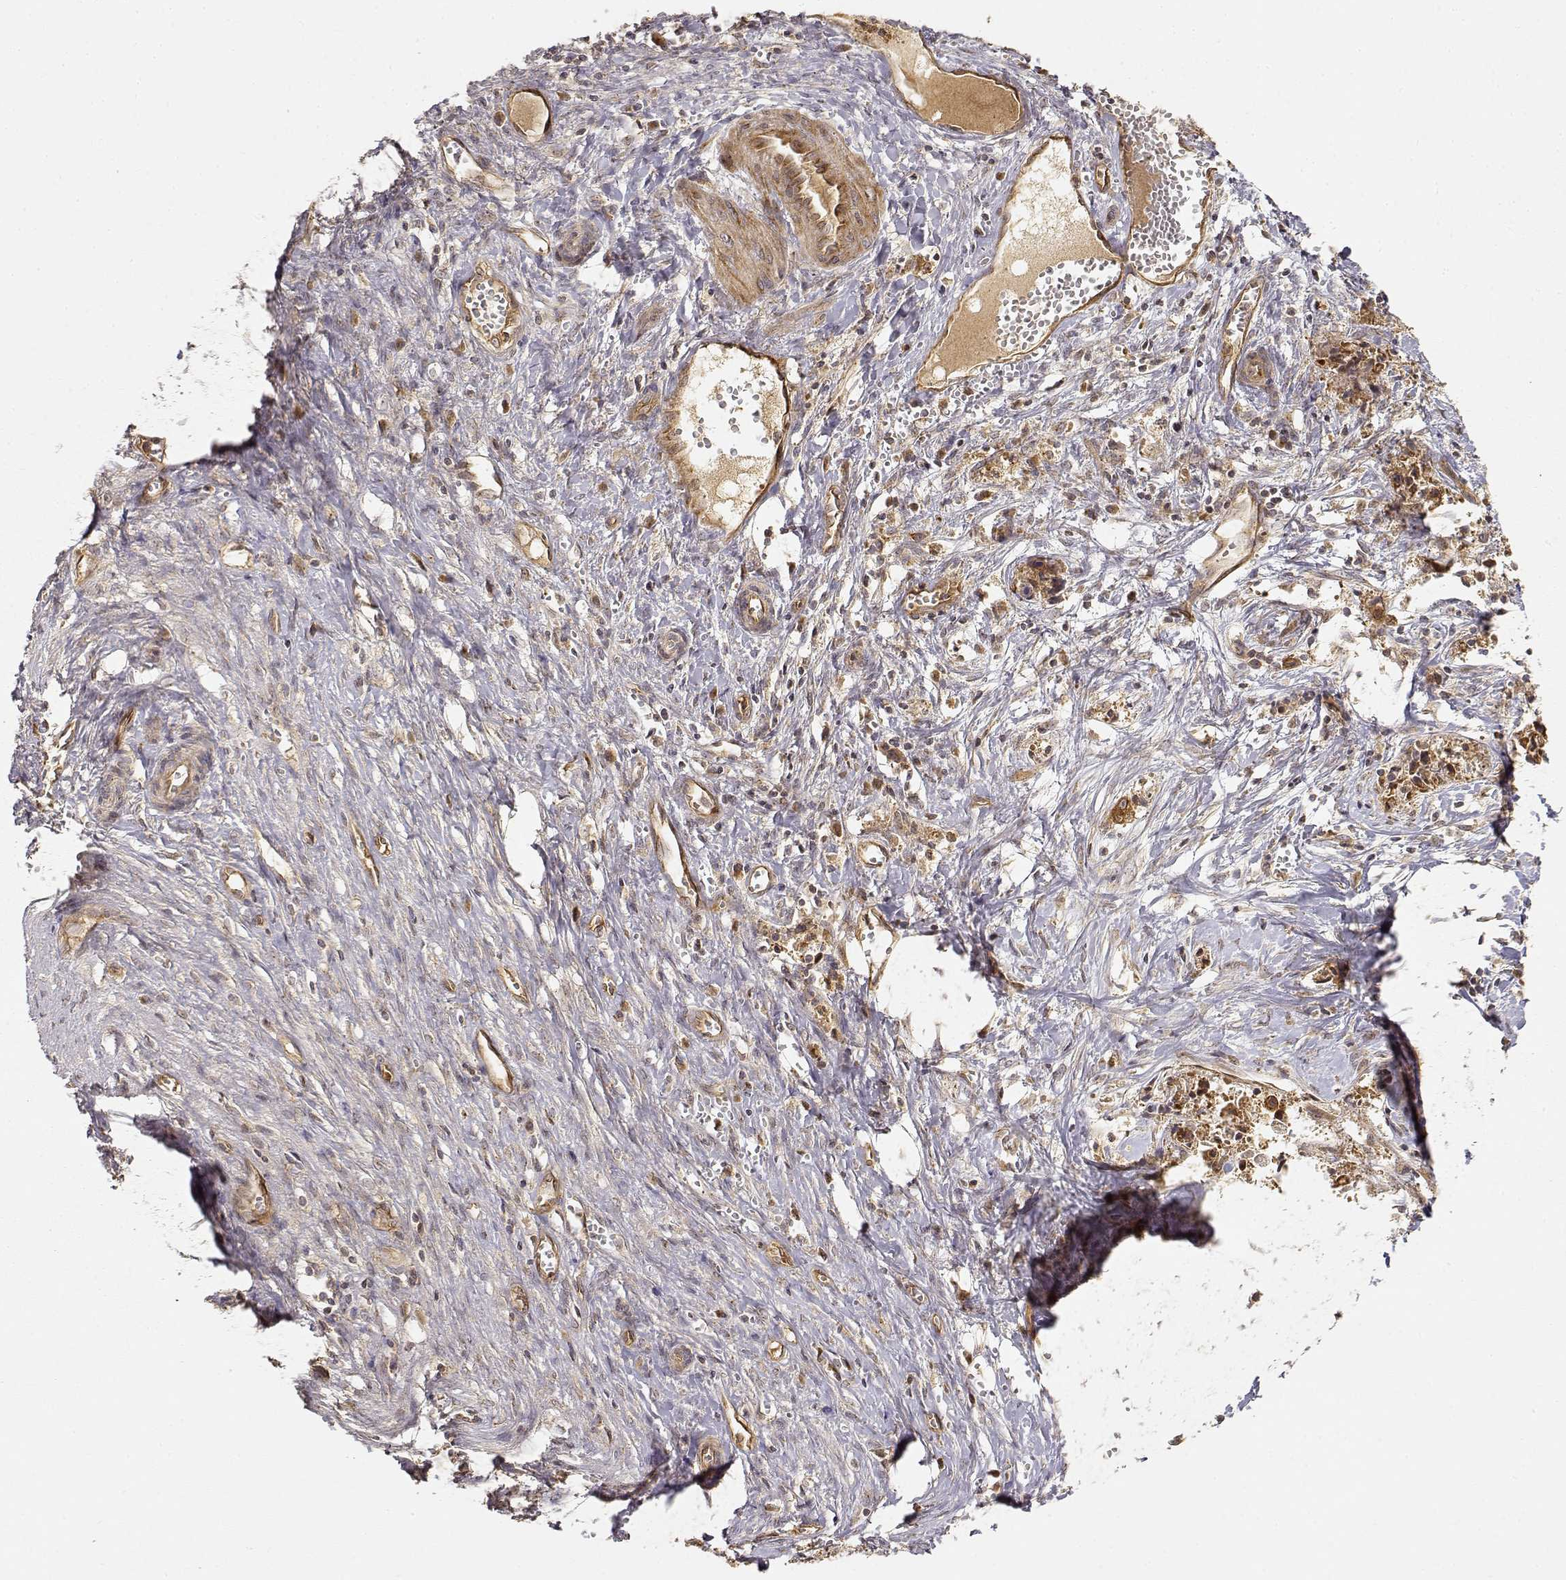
{"staining": {"intensity": "moderate", "quantity": ">75%", "location": "cytoplasmic/membranous"}, "tissue": "liver cancer", "cell_type": "Tumor cells", "image_type": "cancer", "snomed": [{"axis": "morphology", "description": "Cholangiocarcinoma"}, {"axis": "topography", "description": "Liver"}], "caption": "Liver cholangiocarcinoma was stained to show a protein in brown. There is medium levels of moderate cytoplasmic/membranous staining in approximately >75% of tumor cells.", "gene": "CDK5RAP2", "patient": {"sex": "female", "age": 65}}